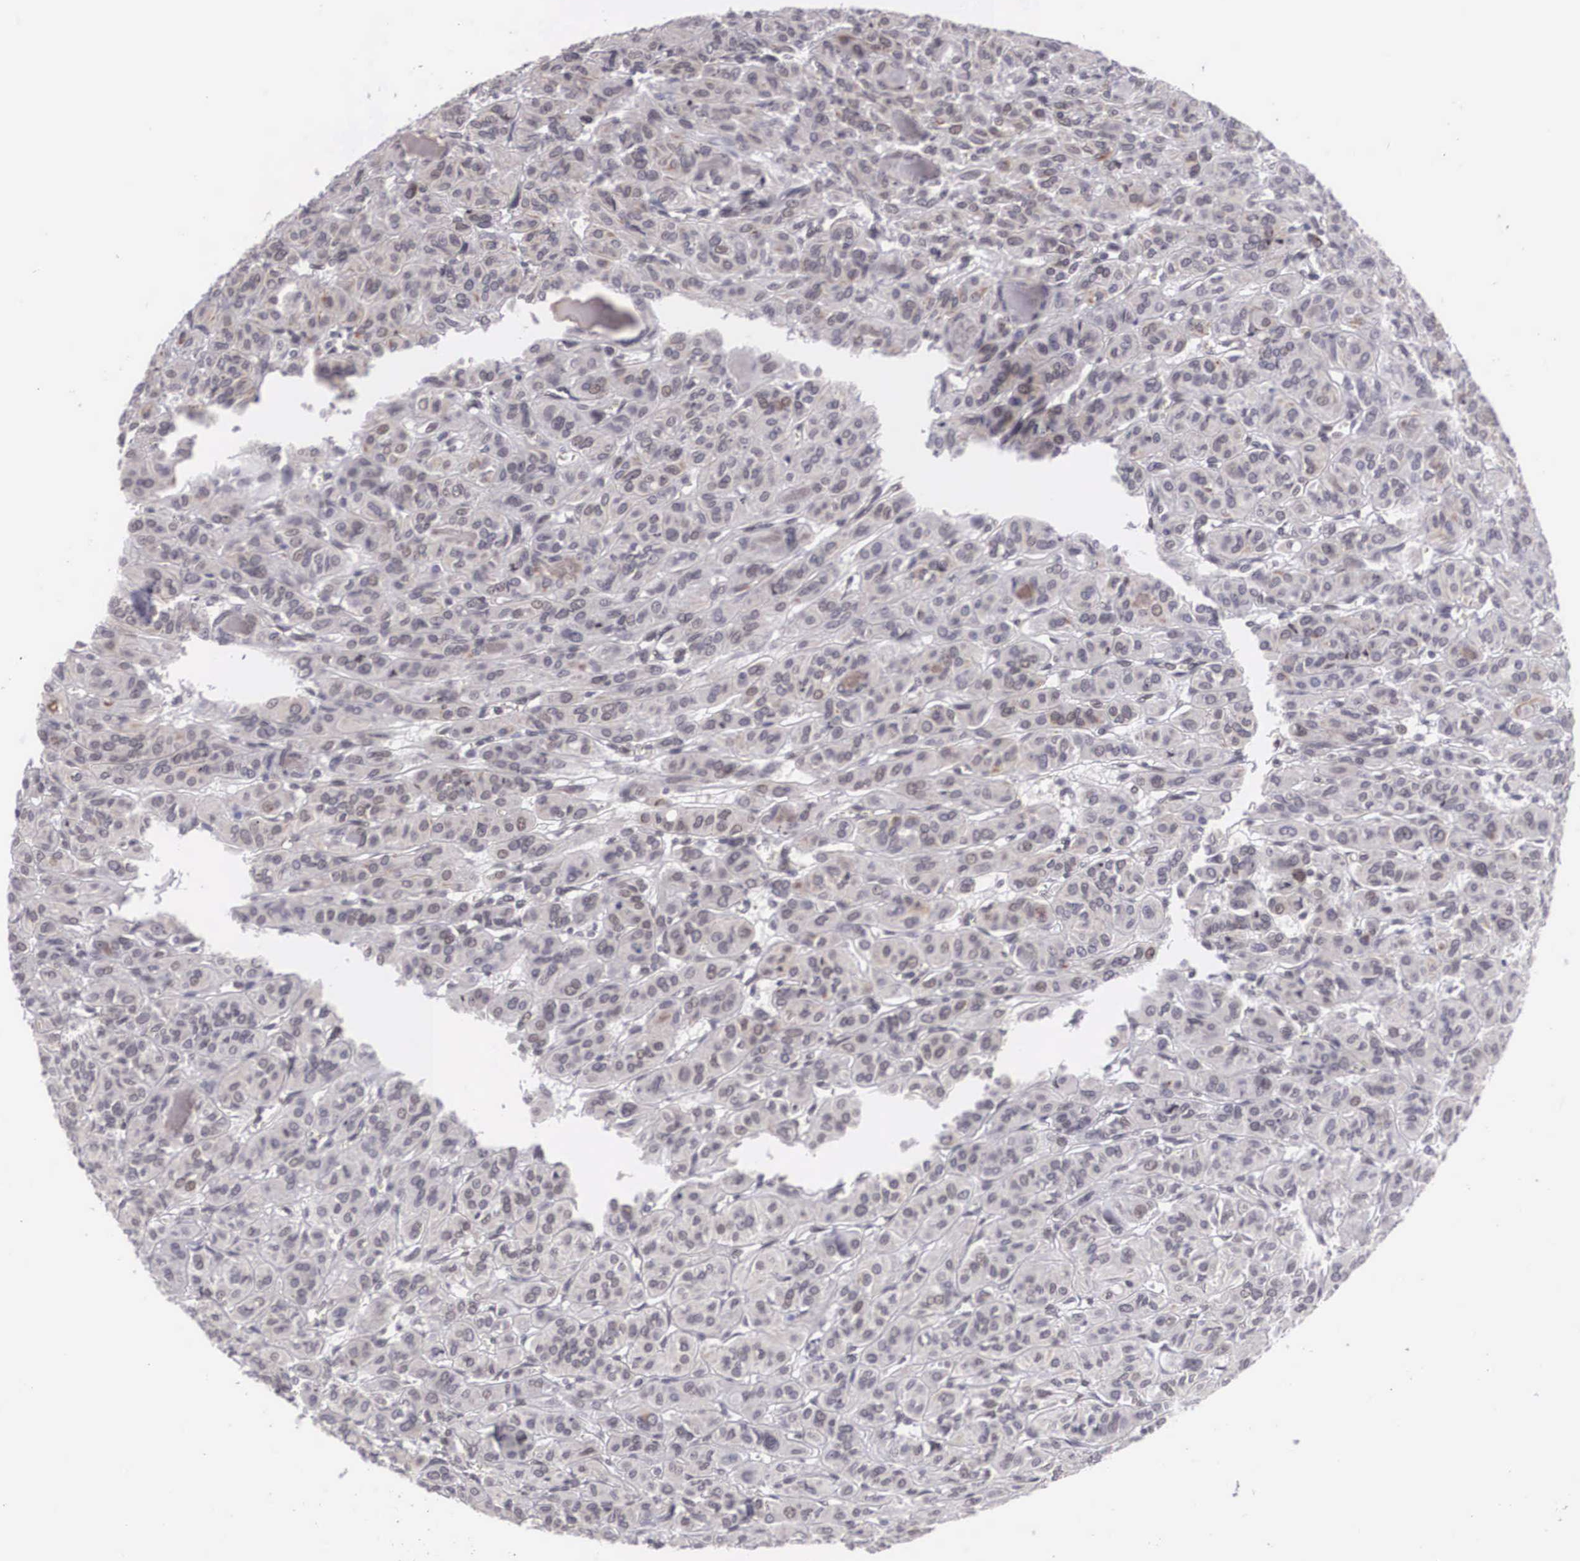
{"staining": {"intensity": "weak", "quantity": "<25%", "location": "nuclear"}, "tissue": "thyroid cancer", "cell_type": "Tumor cells", "image_type": "cancer", "snomed": [{"axis": "morphology", "description": "Follicular adenoma carcinoma, NOS"}, {"axis": "topography", "description": "Thyroid gland"}], "caption": "DAB immunohistochemical staining of human thyroid cancer (follicular adenoma carcinoma) displays no significant positivity in tumor cells.", "gene": "MORC2", "patient": {"sex": "female", "age": 71}}